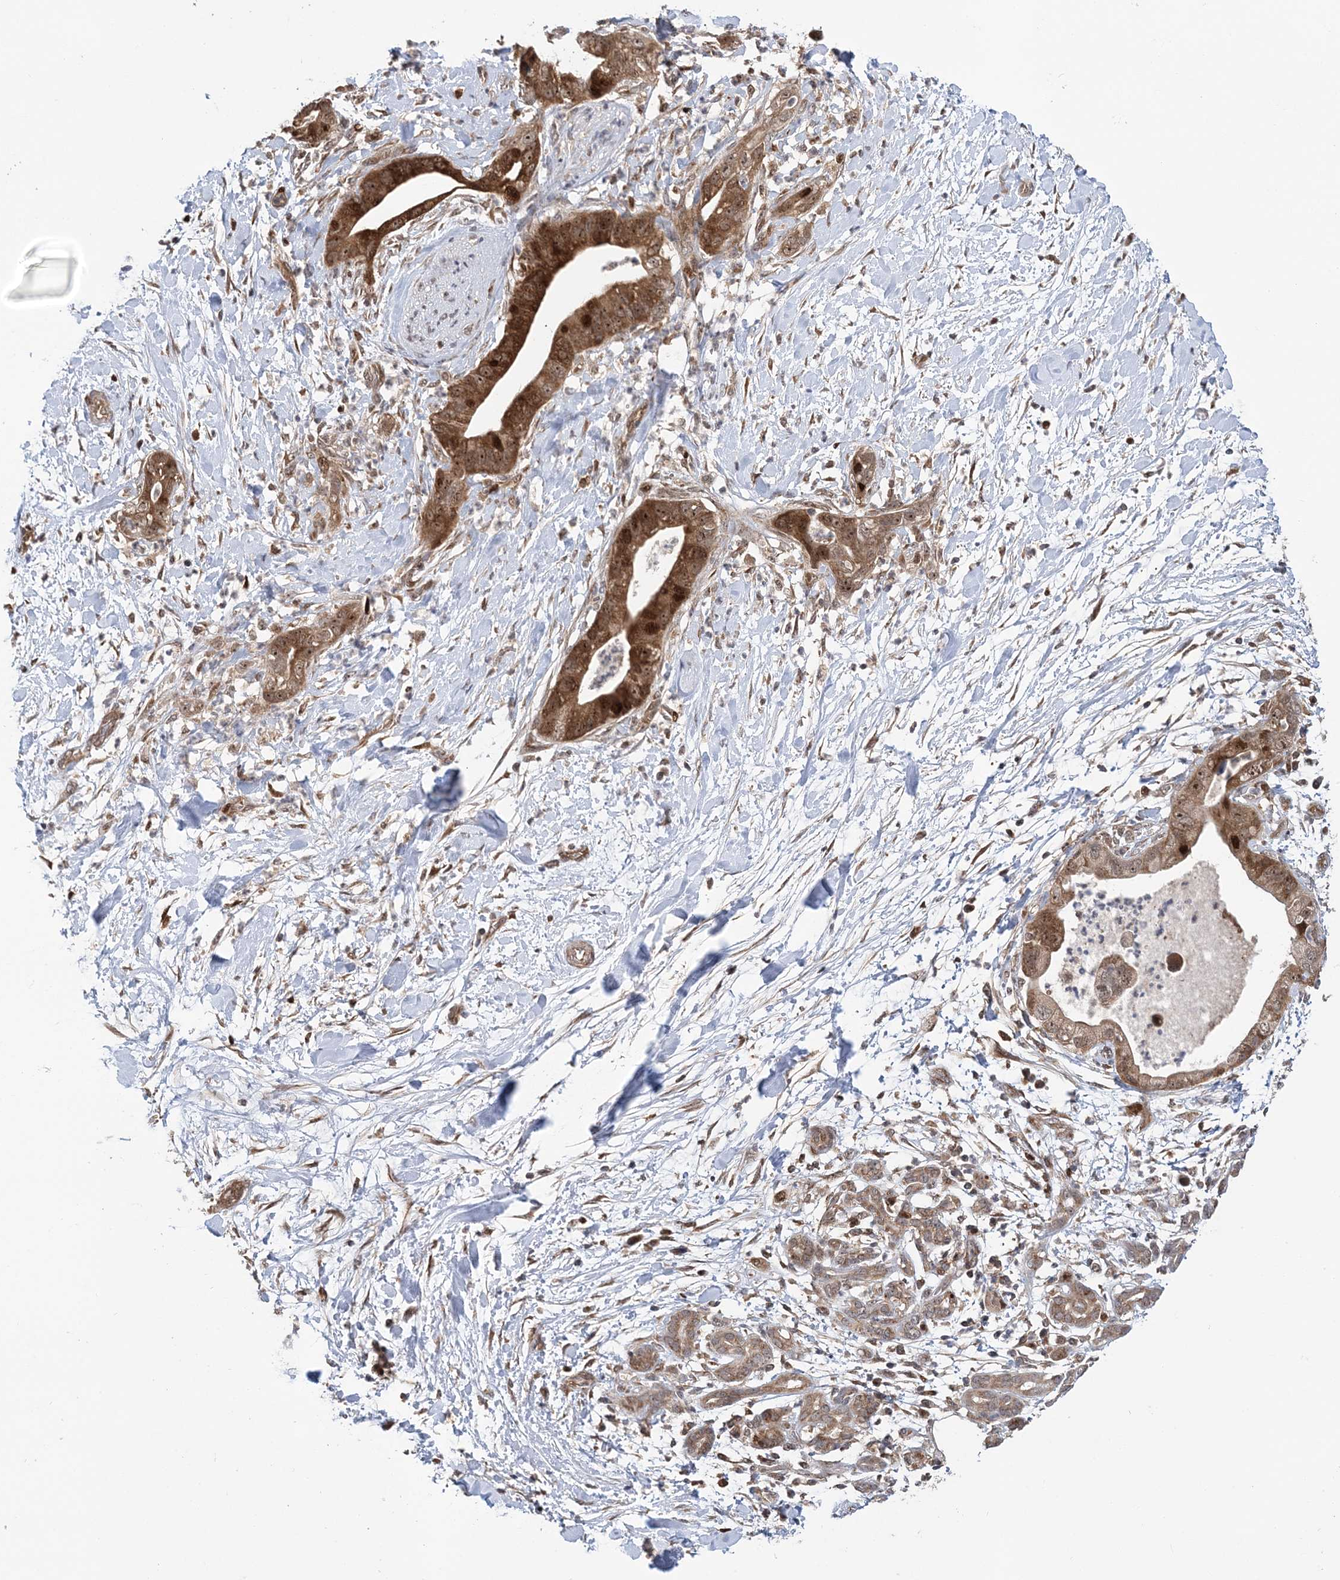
{"staining": {"intensity": "strong", "quantity": ">75%", "location": "cytoplasmic/membranous,nuclear"}, "tissue": "pancreatic cancer", "cell_type": "Tumor cells", "image_type": "cancer", "snomed": [{"axis": "morphology", "description": "Adenocarcinoma, NOS"}, {"axis": "topography", "description": "Pancreas"}], "caption": "IHC histopathology image of neoplastic tissue: pancreatic cancer (adenocarcinoma) stained using IHC exhibits high levels of strong protein expression localized specifically in the cytoplasmic/membranous and nuclear of tumor cells, appearing as a cytoplasmic/membranous and nuclear brown color.", "gene": "KIF4A", "patient": {"sex": "female", "age": 78}}